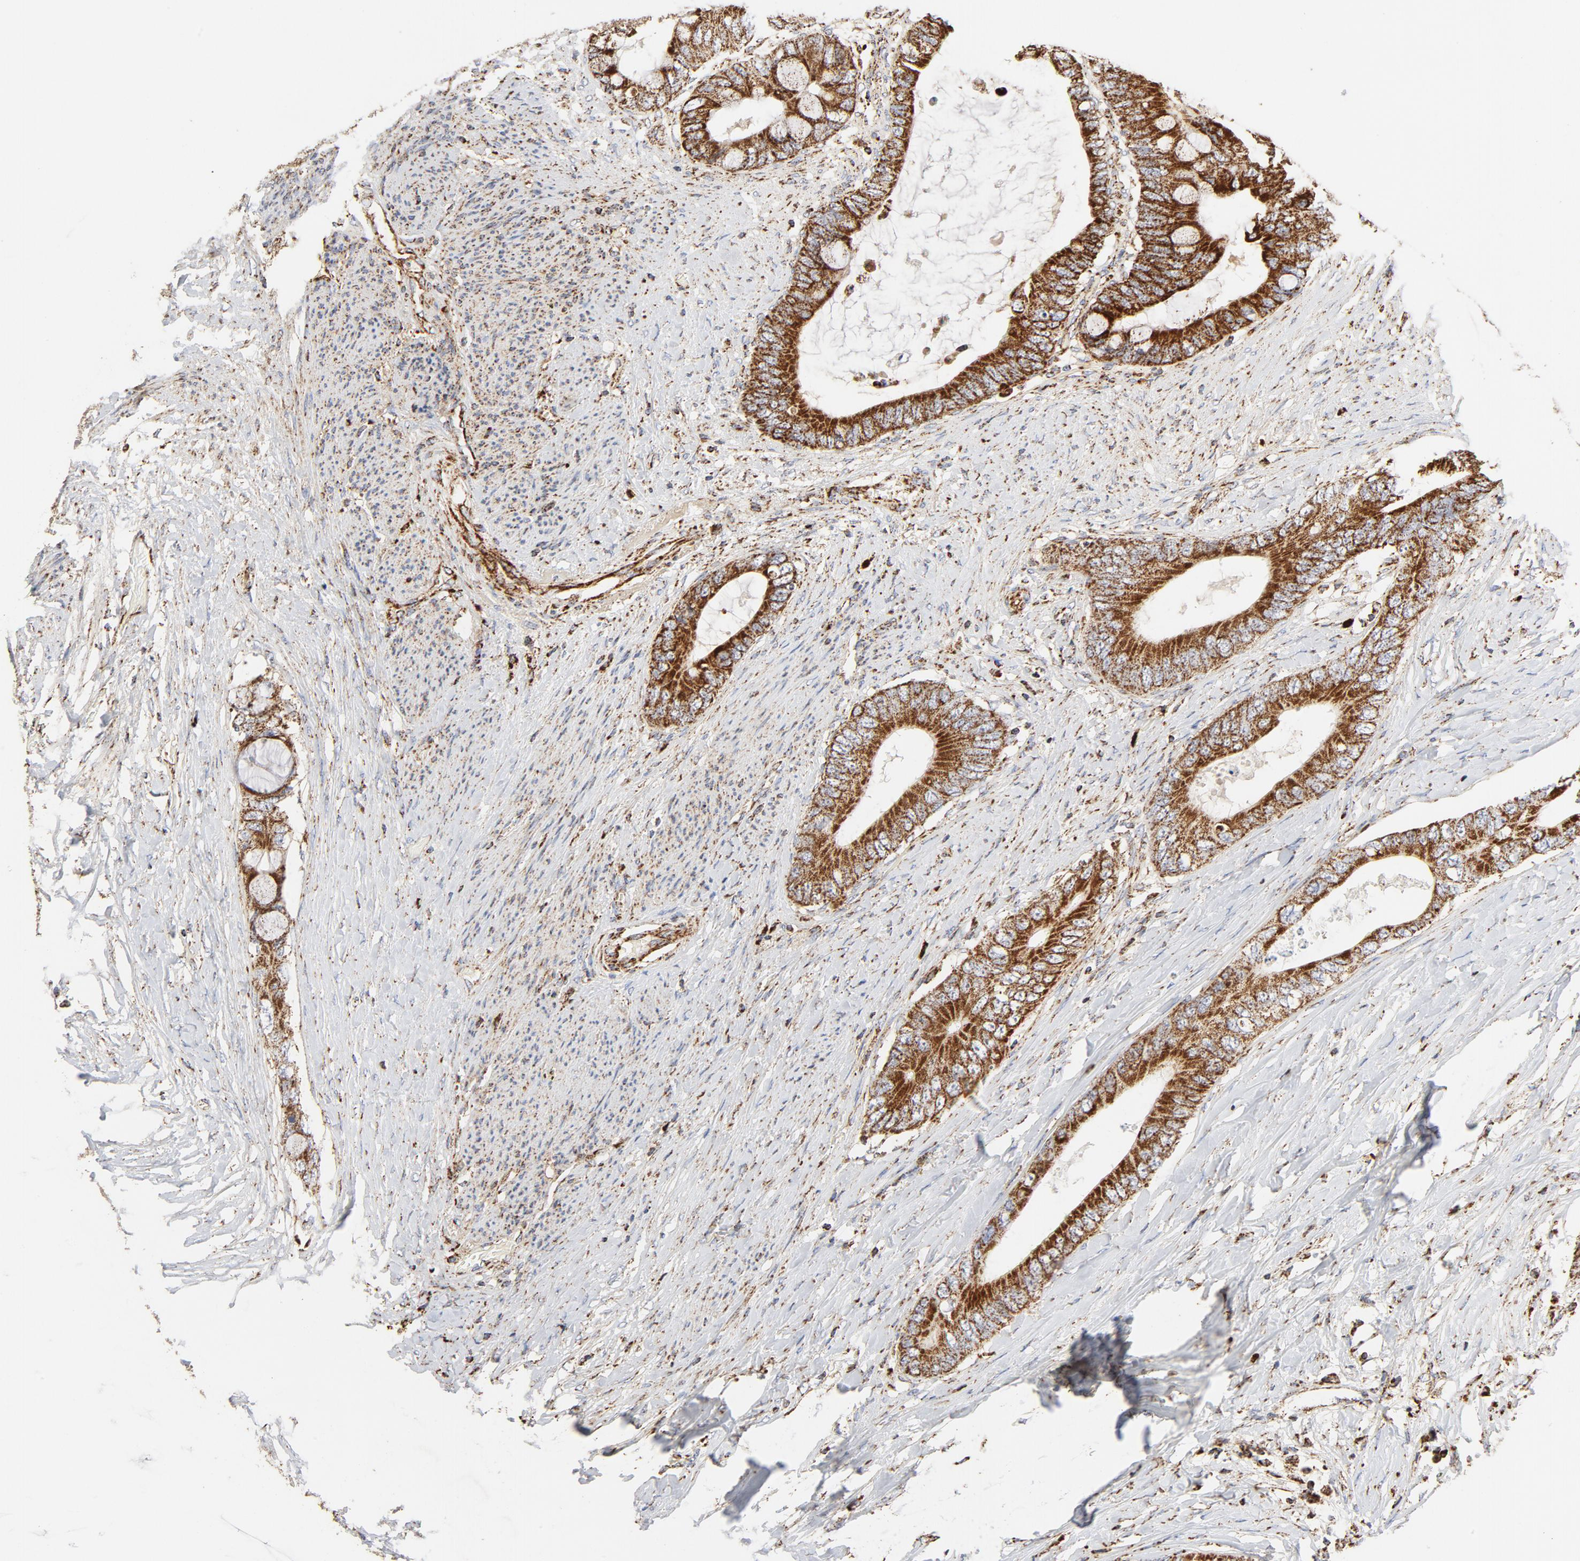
{"staining": {"intensity": "strong", "quantity": ">75%", "location": "cytoplasmic/membranous"}, "tissue": "colorectal cancer", "cell_type": "Tumor cells", "image_type": "cancer", "snomed": [{"axis": "morphology", "description": "Normal tissue, NOS"}, {"axis": "morphology", "description": "Adenocarcinoma, NOS"}, {"axis": "topography", "description": "Rectum"}, {"axis": "topography", "description": "Peripheral nerve tissue"}], "caption": "Protein analysis of colorectal adenocarcinoma tissue reveals strong cytoplasmic/membranous staining in approximately >75% of tumor cells. The staining was performed using DAB (3,3'-diaminobenzidine), with brown indicating positive protein expression. Nuclei are stained blue with hematoxylin.", "gene": "PCNX4", "patient": {"sex": "female", "age": 77}}